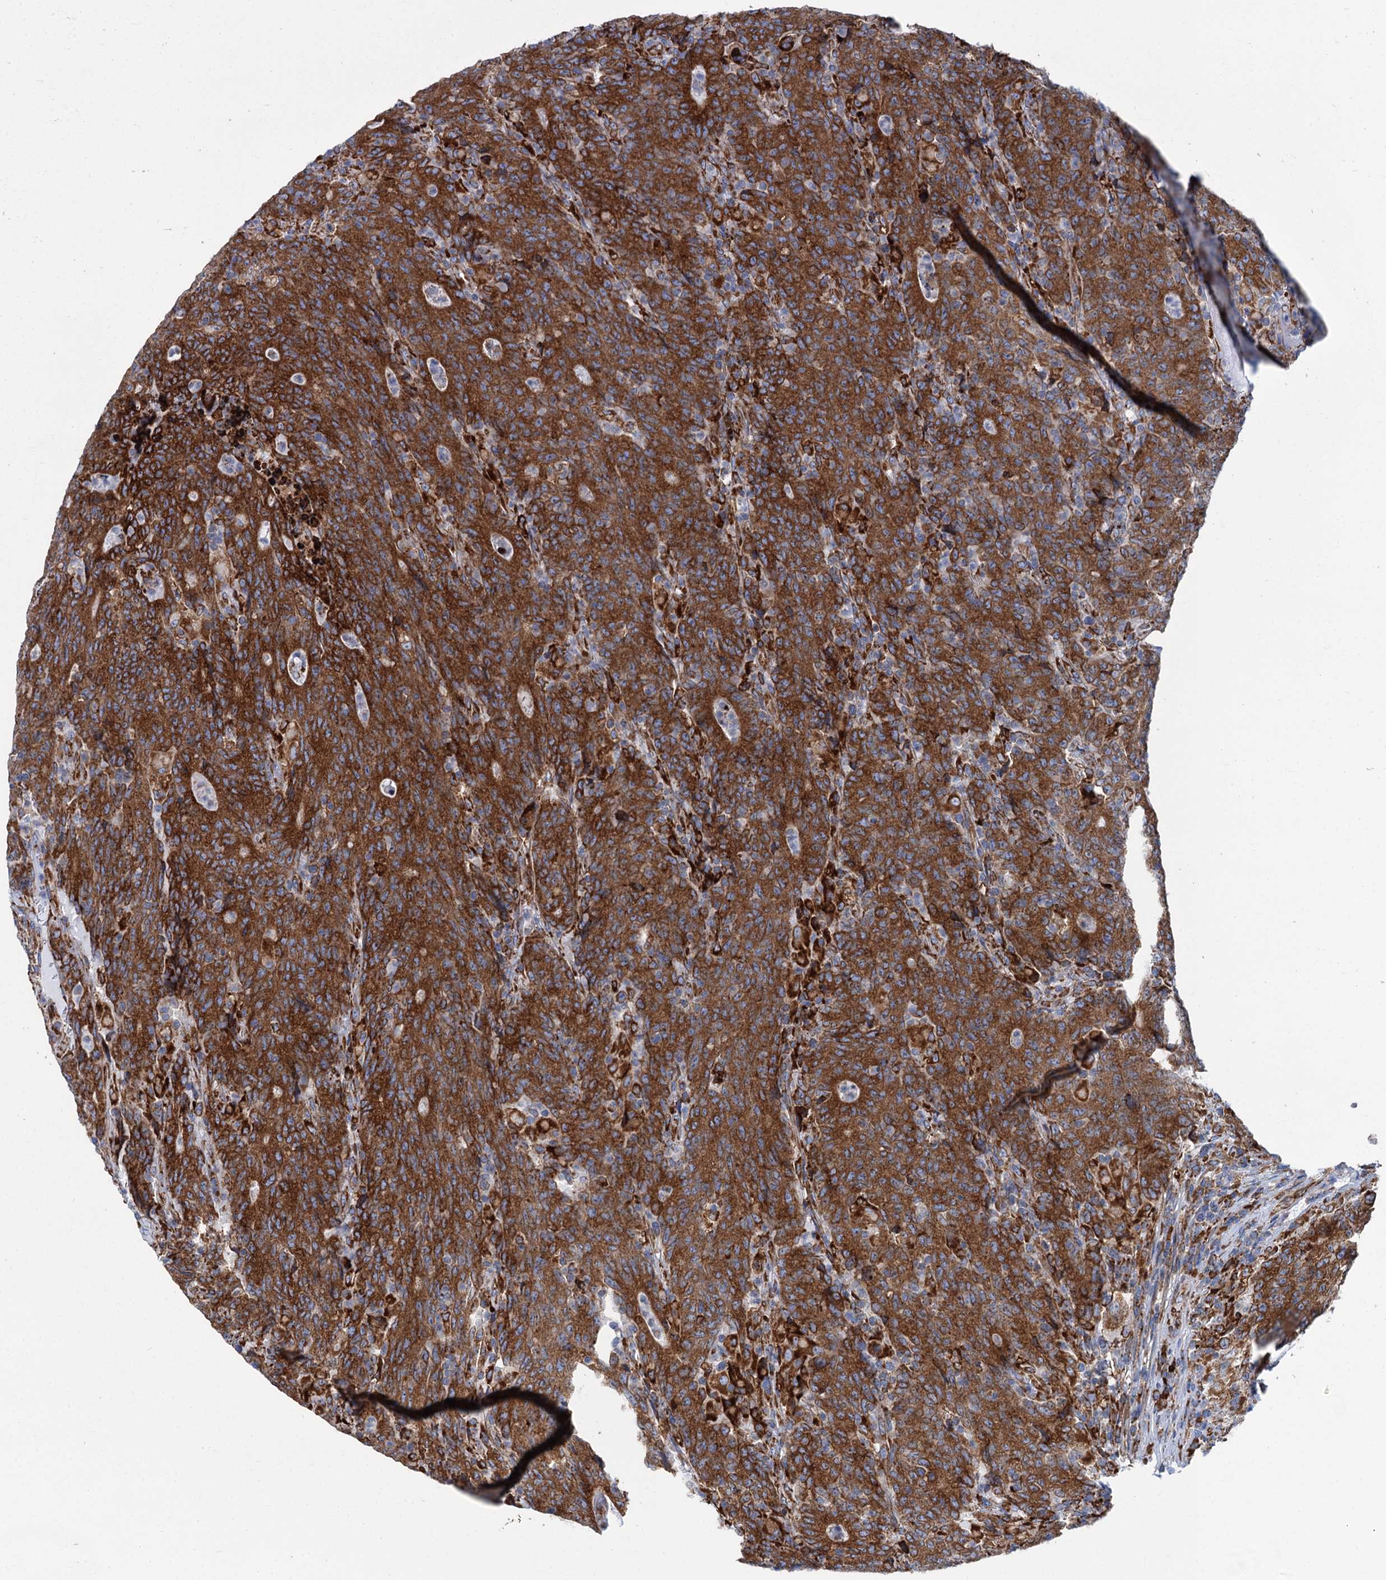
{"staining": {"intensity": "strong", "quantity": ">75%", "location": "cytoplasmic/membranous"}, "tissue": "colorectal cancer", "cell_type": "Tumor cells", "image_type": "cancer", "snomed": [{"axis": "morphology", "description": "Adenocarcinoma, NOS"}, {"axis": "topography", "description": "Colon"}], "caption": "Colorectal adenocarcinoma tissue displays strong cytoplasmic/membranous staining in approximately >75% of tumor cells", "gene": "SHE", "patient": {"sex": "female", "age": 75}}